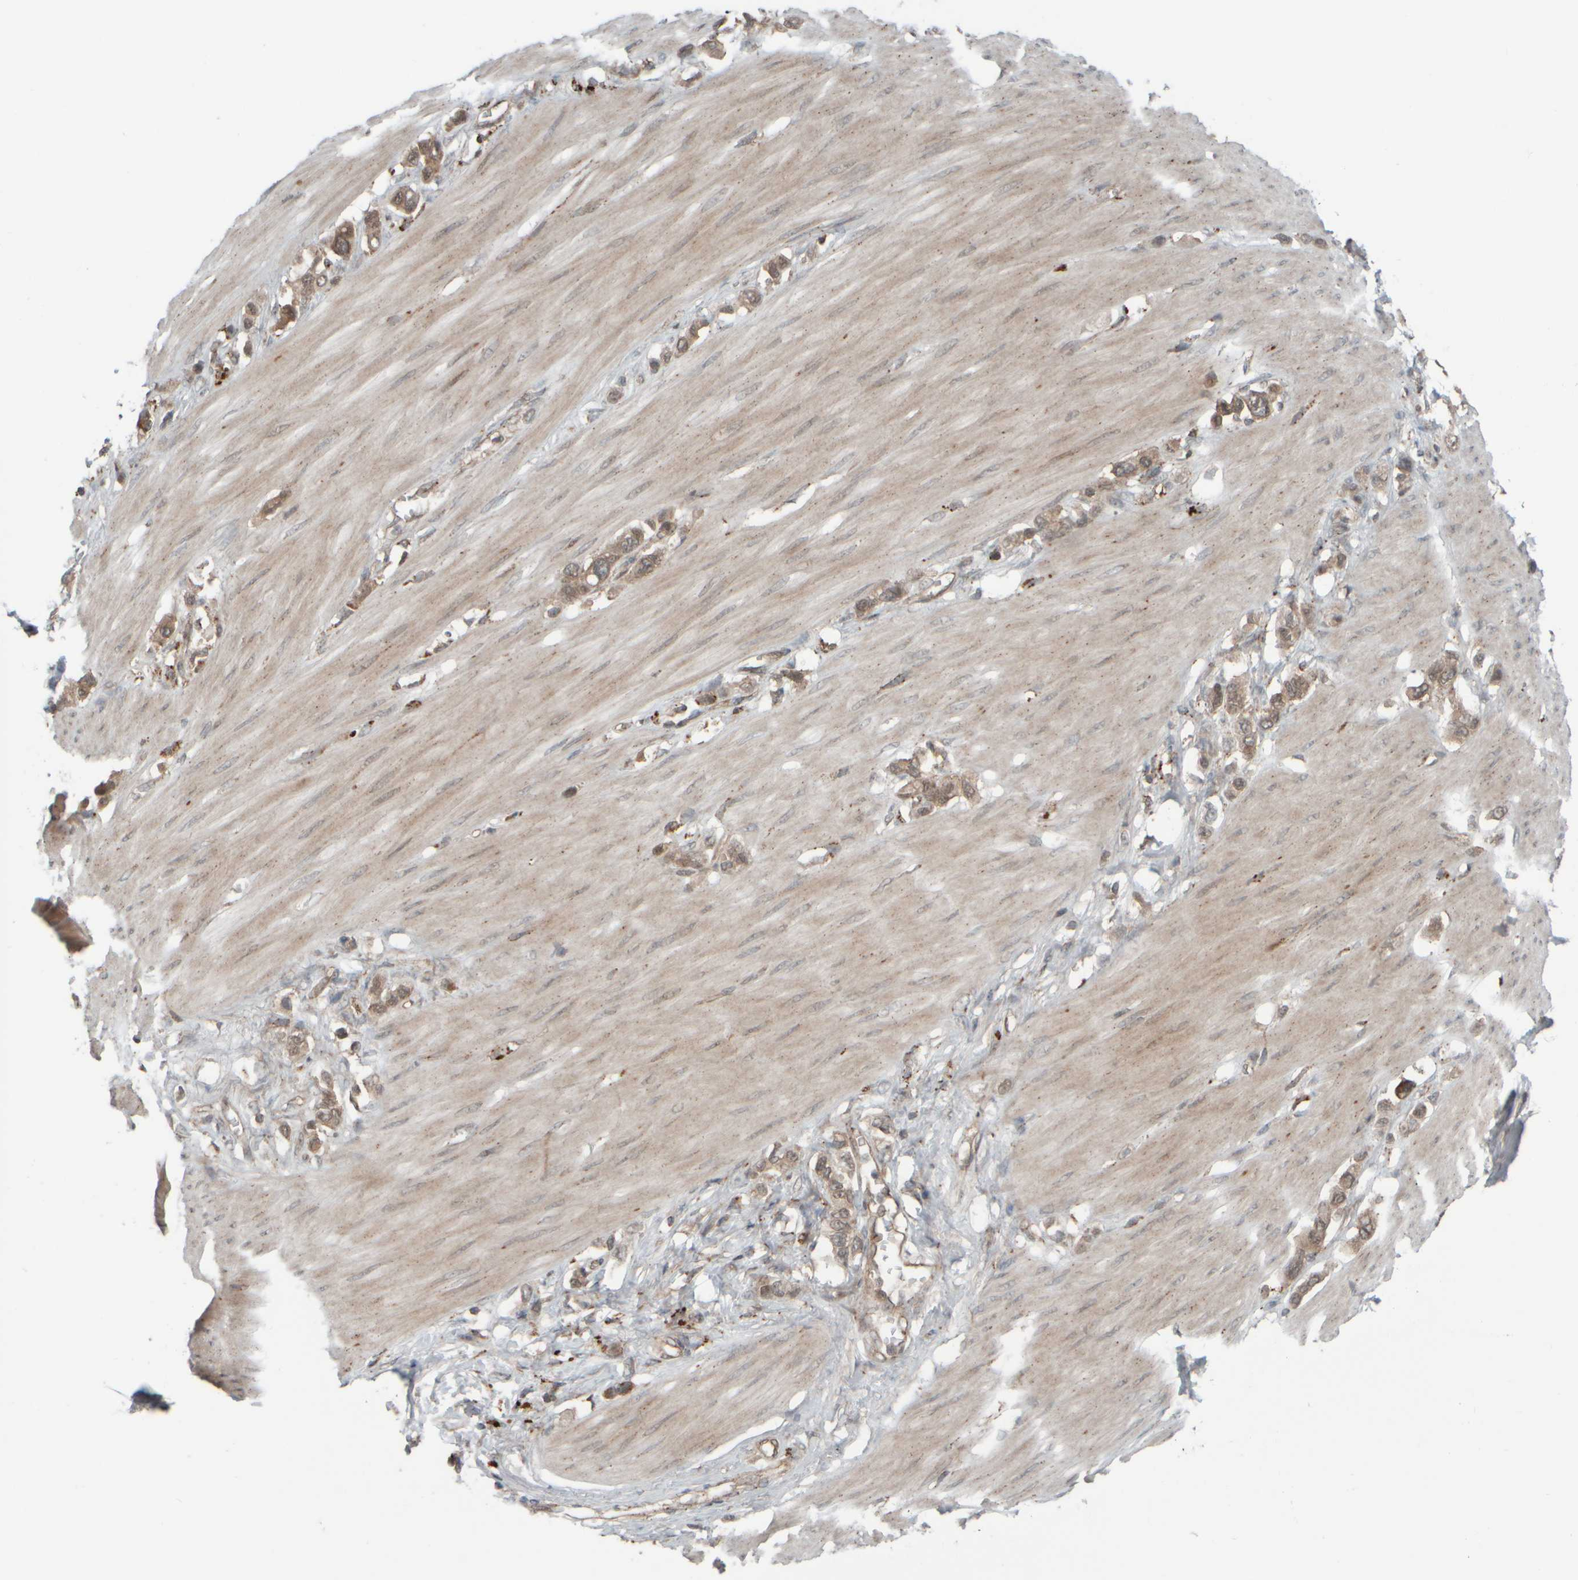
{"staining": {"intensity": "weak", "quantity": ">75%", "location": "cytoplasmic/membranous"}, "tissue": "stomach cancer", "cell_type": "Tumor cells", "image_type": "cancer", "snomed": [{"axis": "morphology", "description": "Adenocarcinoma, NOS"}, {"axis": "topography", "description": "Stomach"}], "caption": "An image of stomach cancer stained for a protein demonstrates weak cytoplasmic/membranous brown staining in tumor cells. Ihc stains the protein in brown and the nuclei are stained blue.", "gene": "GIGYF1", "patient": {"sex": "female", "age": 65}}